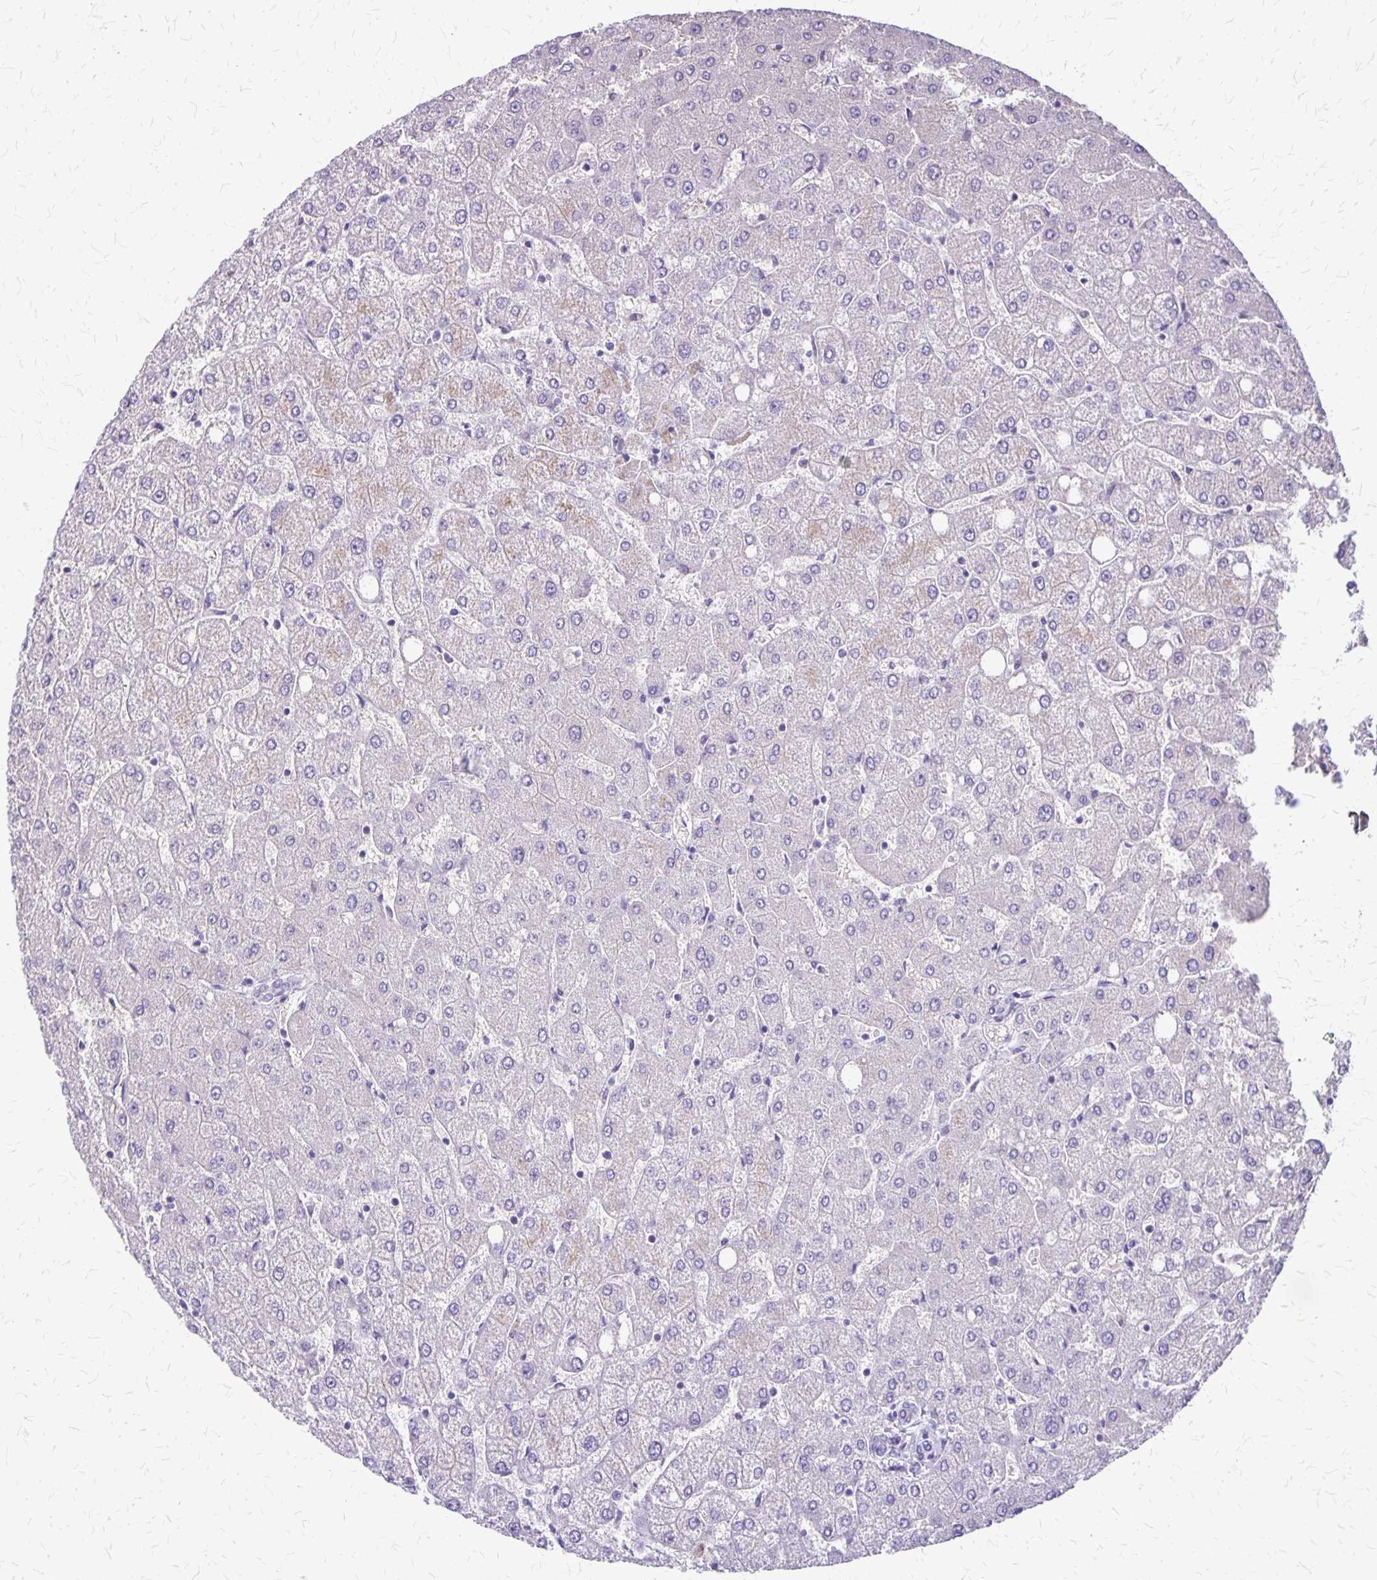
{"staining": {"intensity": "negative", "quantity": "none", "location": "none"}, "tissue": "liver", "cell_type": "Cholangiocytes", "image_type": "normal", "snomed": [{"axis": "morphology", "description": "Normal tissue, NOS"}, {"axis": "topography", "description": "Liver"}], "caption": "Immunohistochemical staining of unremarkable human liver reveals no significant expression in cholangiocytes.", "gene": "PLXNB3", "patient": {"sex": "female", "age": 54}}